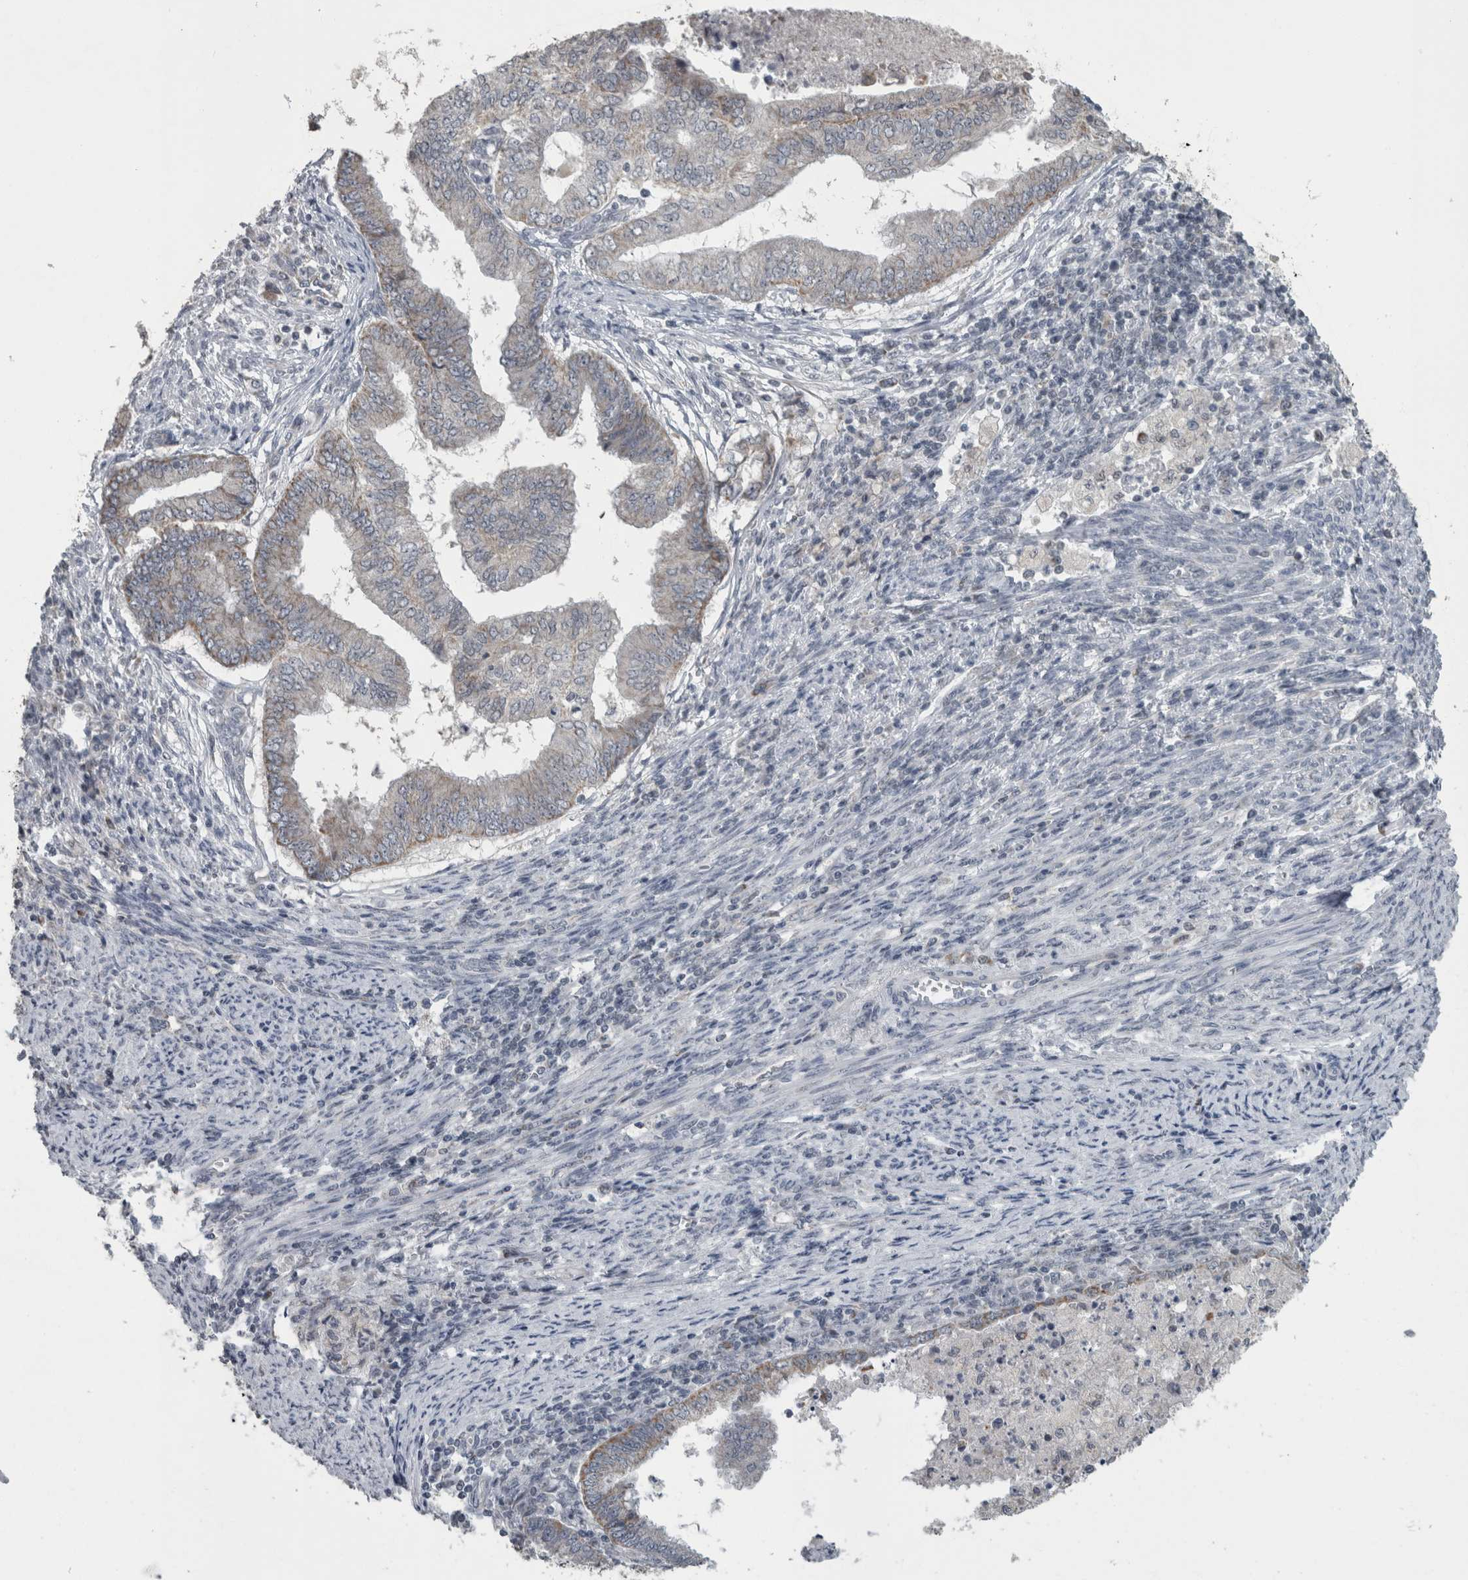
{"staining": {"intensity": "negative", "quantity": "none", "location": "none"}, "tissue": "endometrial cancer", "cell_type": "Tumor cells", "image_type": "cancer", "snomed": [{"axis": "morphology", "description": "Polyp, NOS"}, {"axis": "morphology", "description": "Adenocarcinoma, NOS"}, {"axis": "morphology", "description": "Adenoma, NOS"}, {"axis": "topography", "description": "Endometrium"}], "caption": "The immunohistochemistry image has no significant staining in tumor cells of endometrial polyp tissue.", "gene": "OR2K2", "patient": {"sex": "female", "age": 79}}